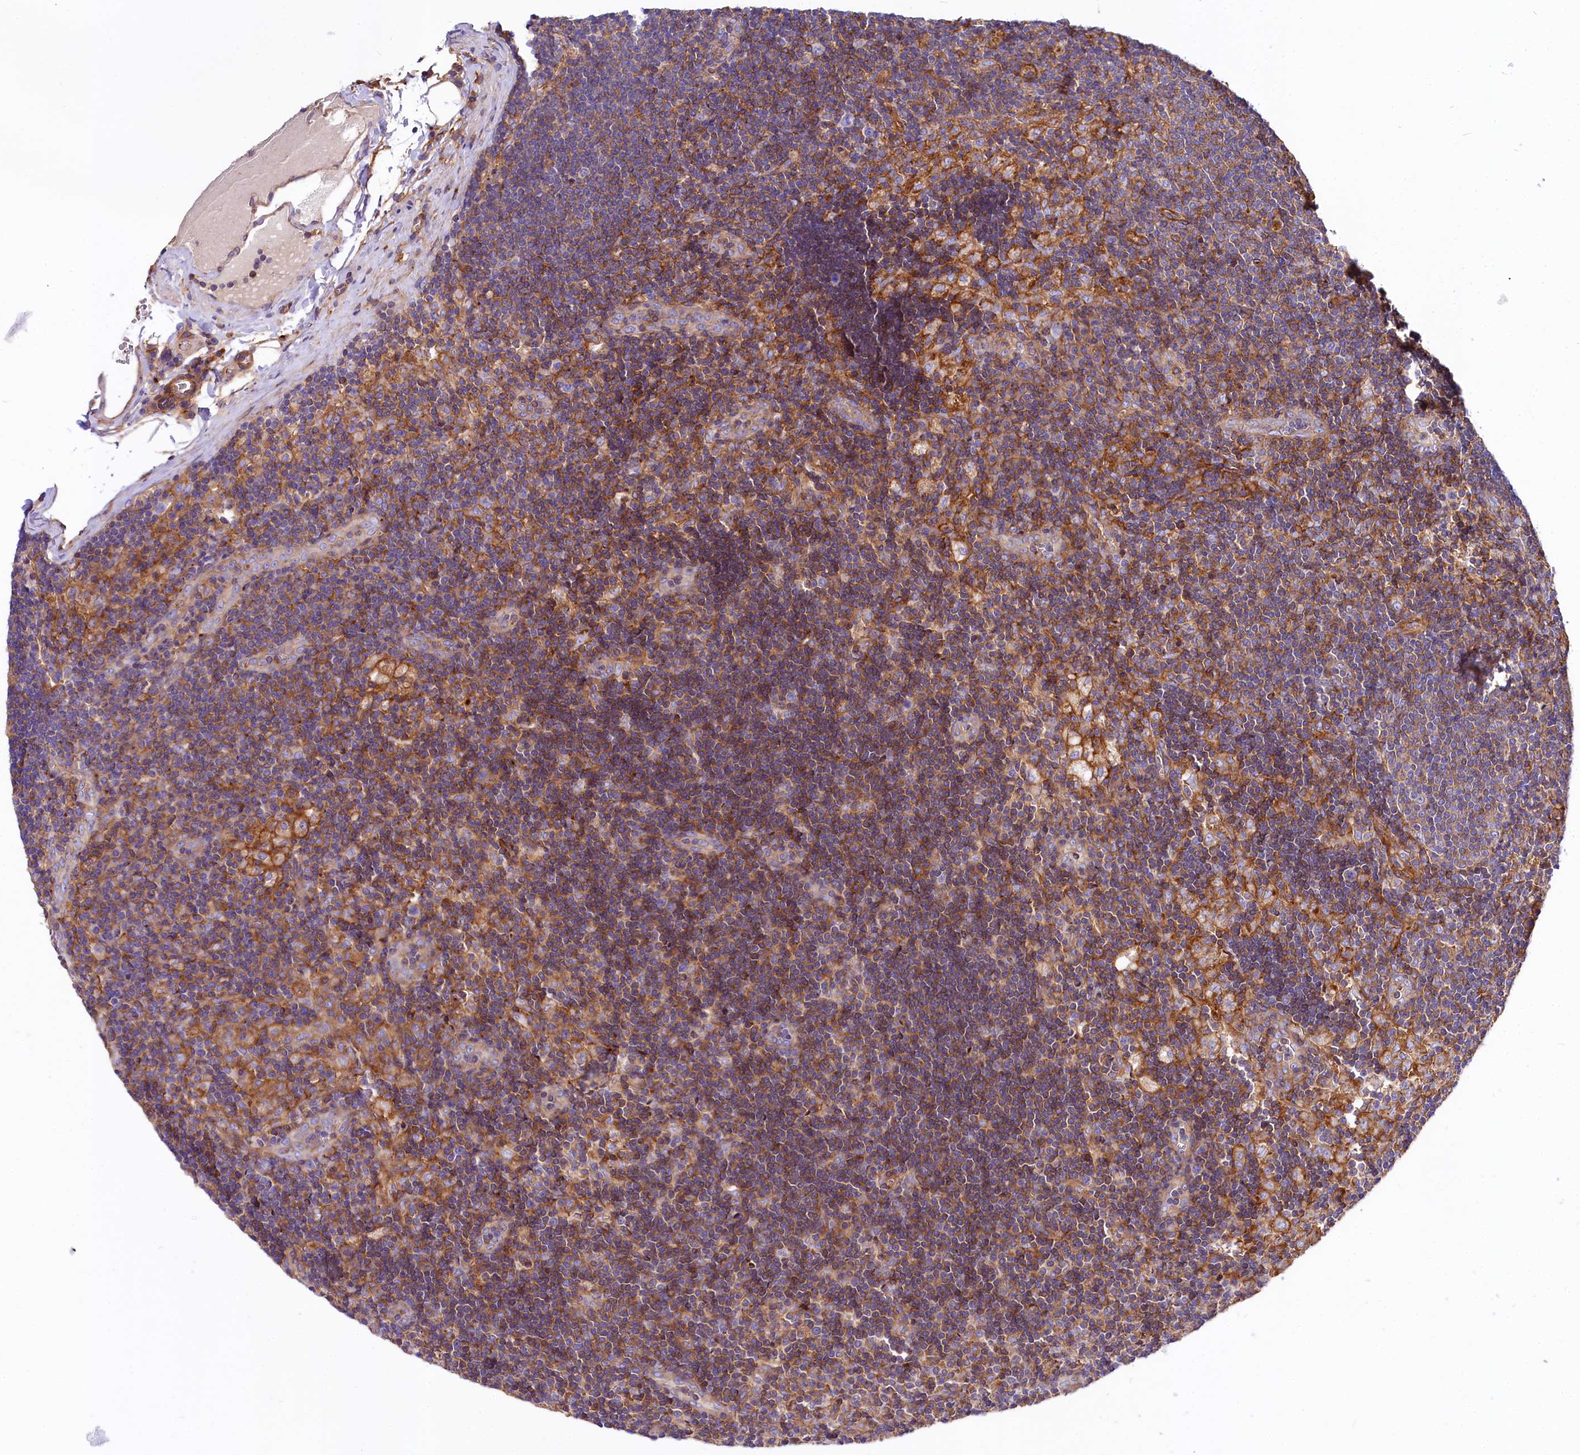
{"staining": {"intensity": "negative", "quantity": "none", "location": "none"}, "tissue": "lymph node", "cell_type": "Germinal center cells", "image_type": "normal", "snomed": [{"axis": "morphology", "description": "Normal tissue, NOS"}, {"axis": "topography", "description": "Lymph node"}], "caption": "Immunohistochemical staining of benign human lymph node reveals no significant positivity in germinal center cells.", "gene": "ANO6", "patient": {"sex": "male", "age": 24}}